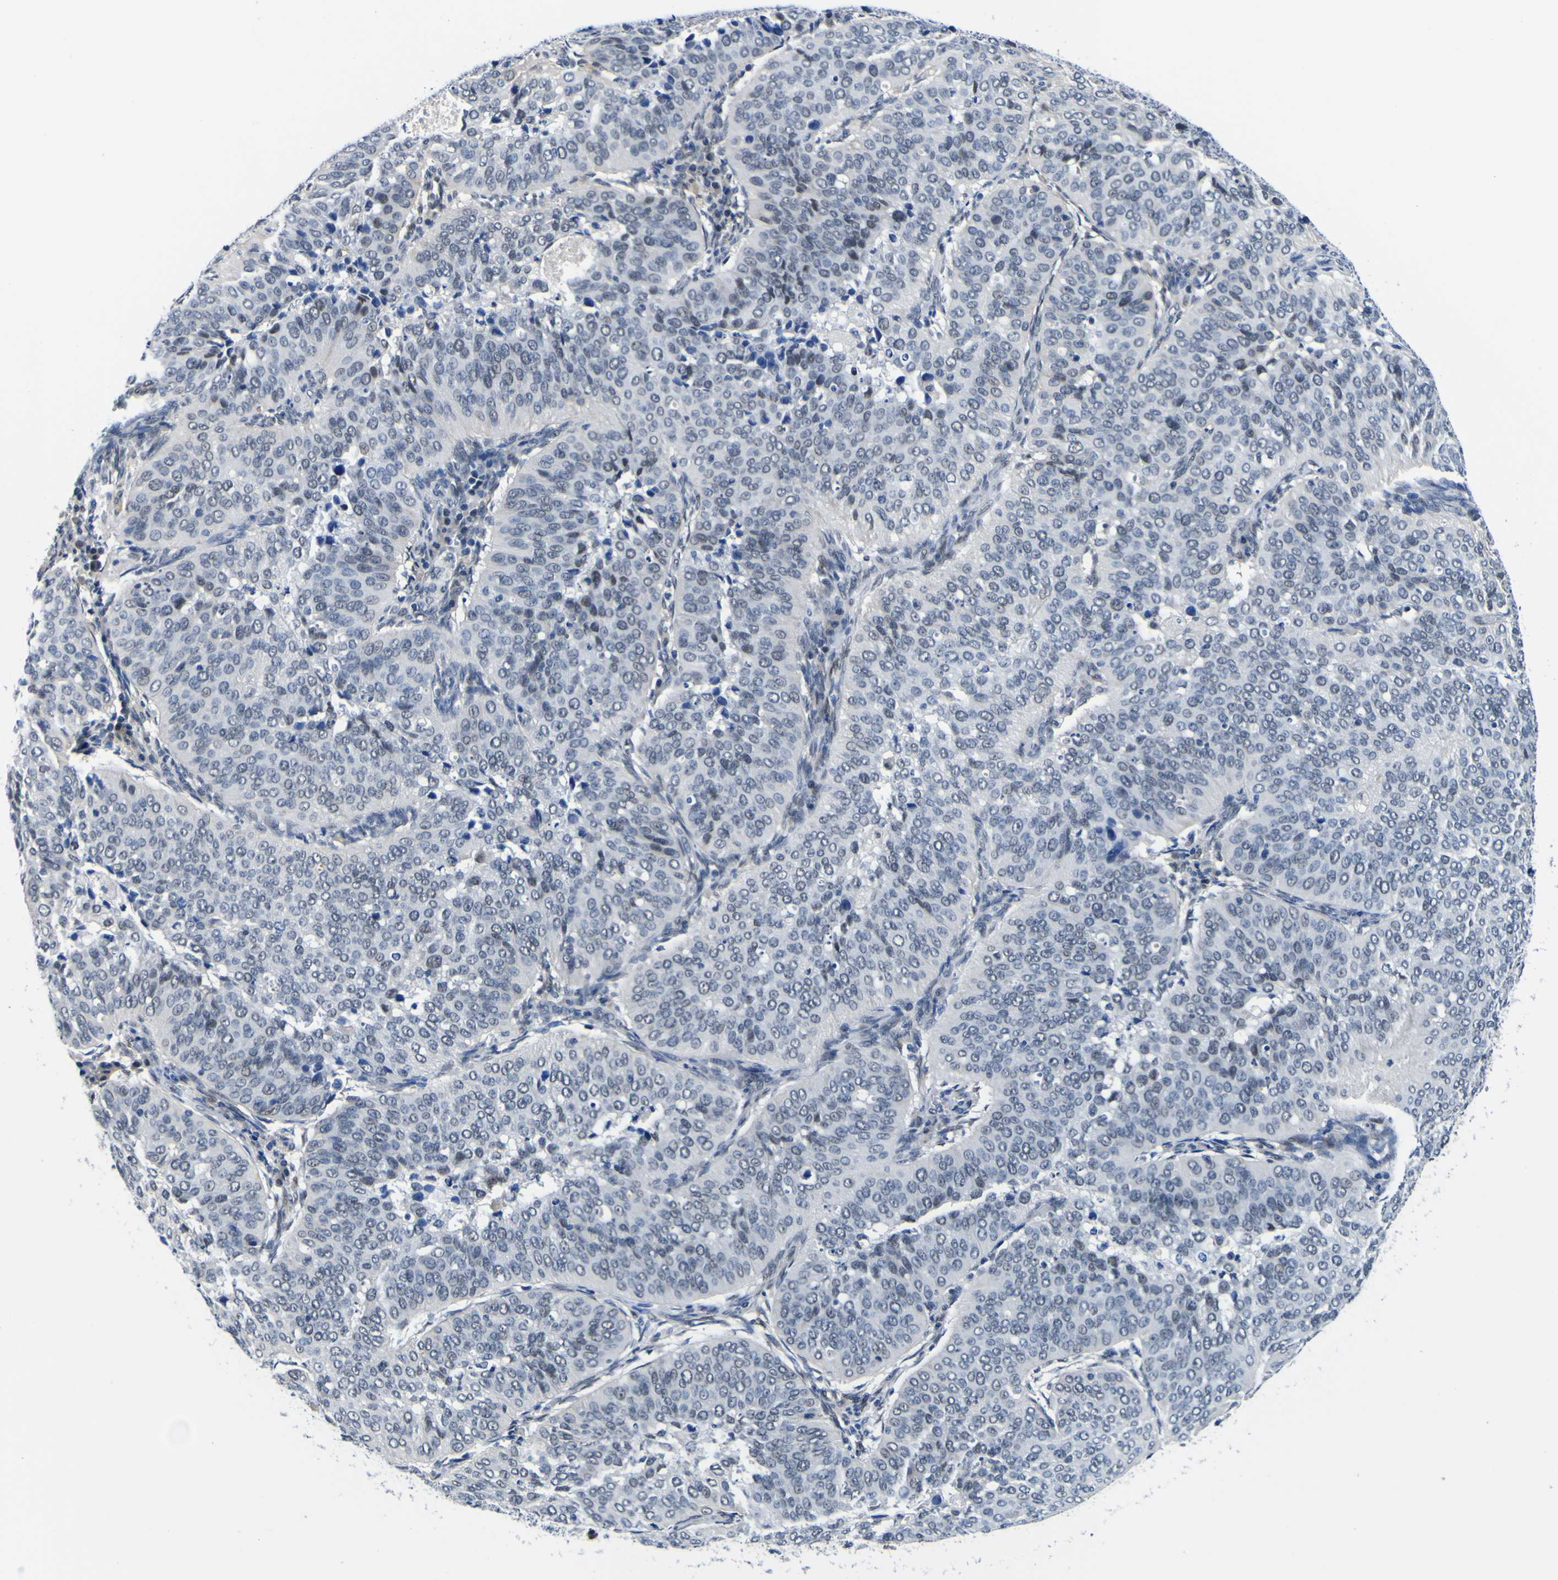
{"staining": {"intensity": "negative", "quantity": "none", "location": "none"}, "tissue": "cervical cancer", "cell_type": "Tumor cells", "image_type": "cancer", "snomed": [{"axis": "morphology", "description": "Normal tissue, NOS"}, {"axis": "morphology", "description": "Squamous cell carcinoma, NOS"}, {"axis": "topography", "description": "Cervix"}], "caption": "Image shows no protein positivity in tumor cells of cervical squamous cell carcinoma tissue.", "gene": "CUL4B", "patient": {"sex": "female", "age": 39}}